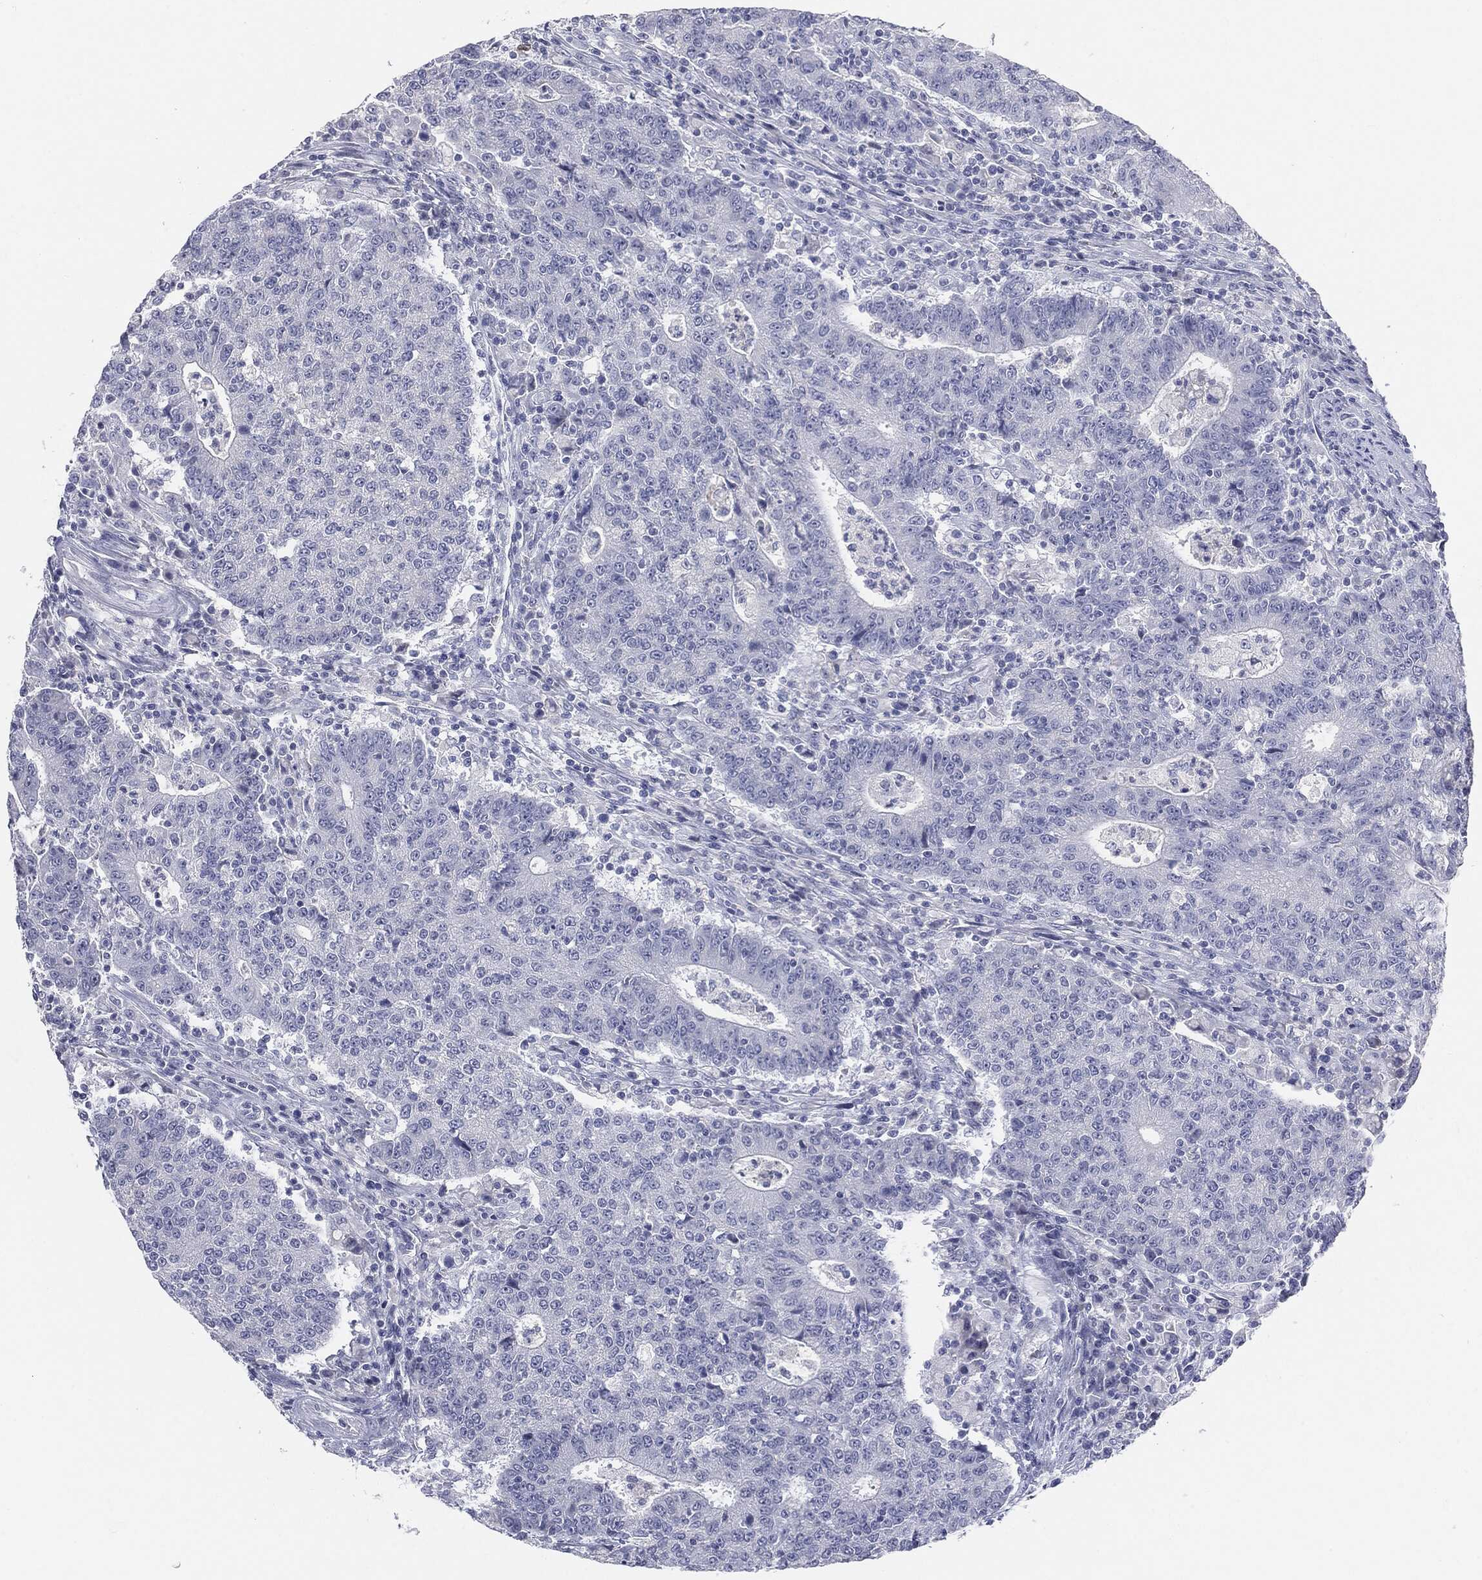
{"staining": {"intensity": "negative", "quantity": "none", "location": "none"}, "tissue": "colorectal cancer", "cell_type": "Tumor cells", "image_type": "cancer", "snomed": [{"axis": "morphology", "description": "Adenocarcinoma, NOS"}, {"axis": "topography", "description": "Colon"}], "caption": "Tumor cells show no significant protein staining in adenocarcinoma (colorectal).", "gene": "CGB1", "patient": {"sex": "female", "age": 75}}